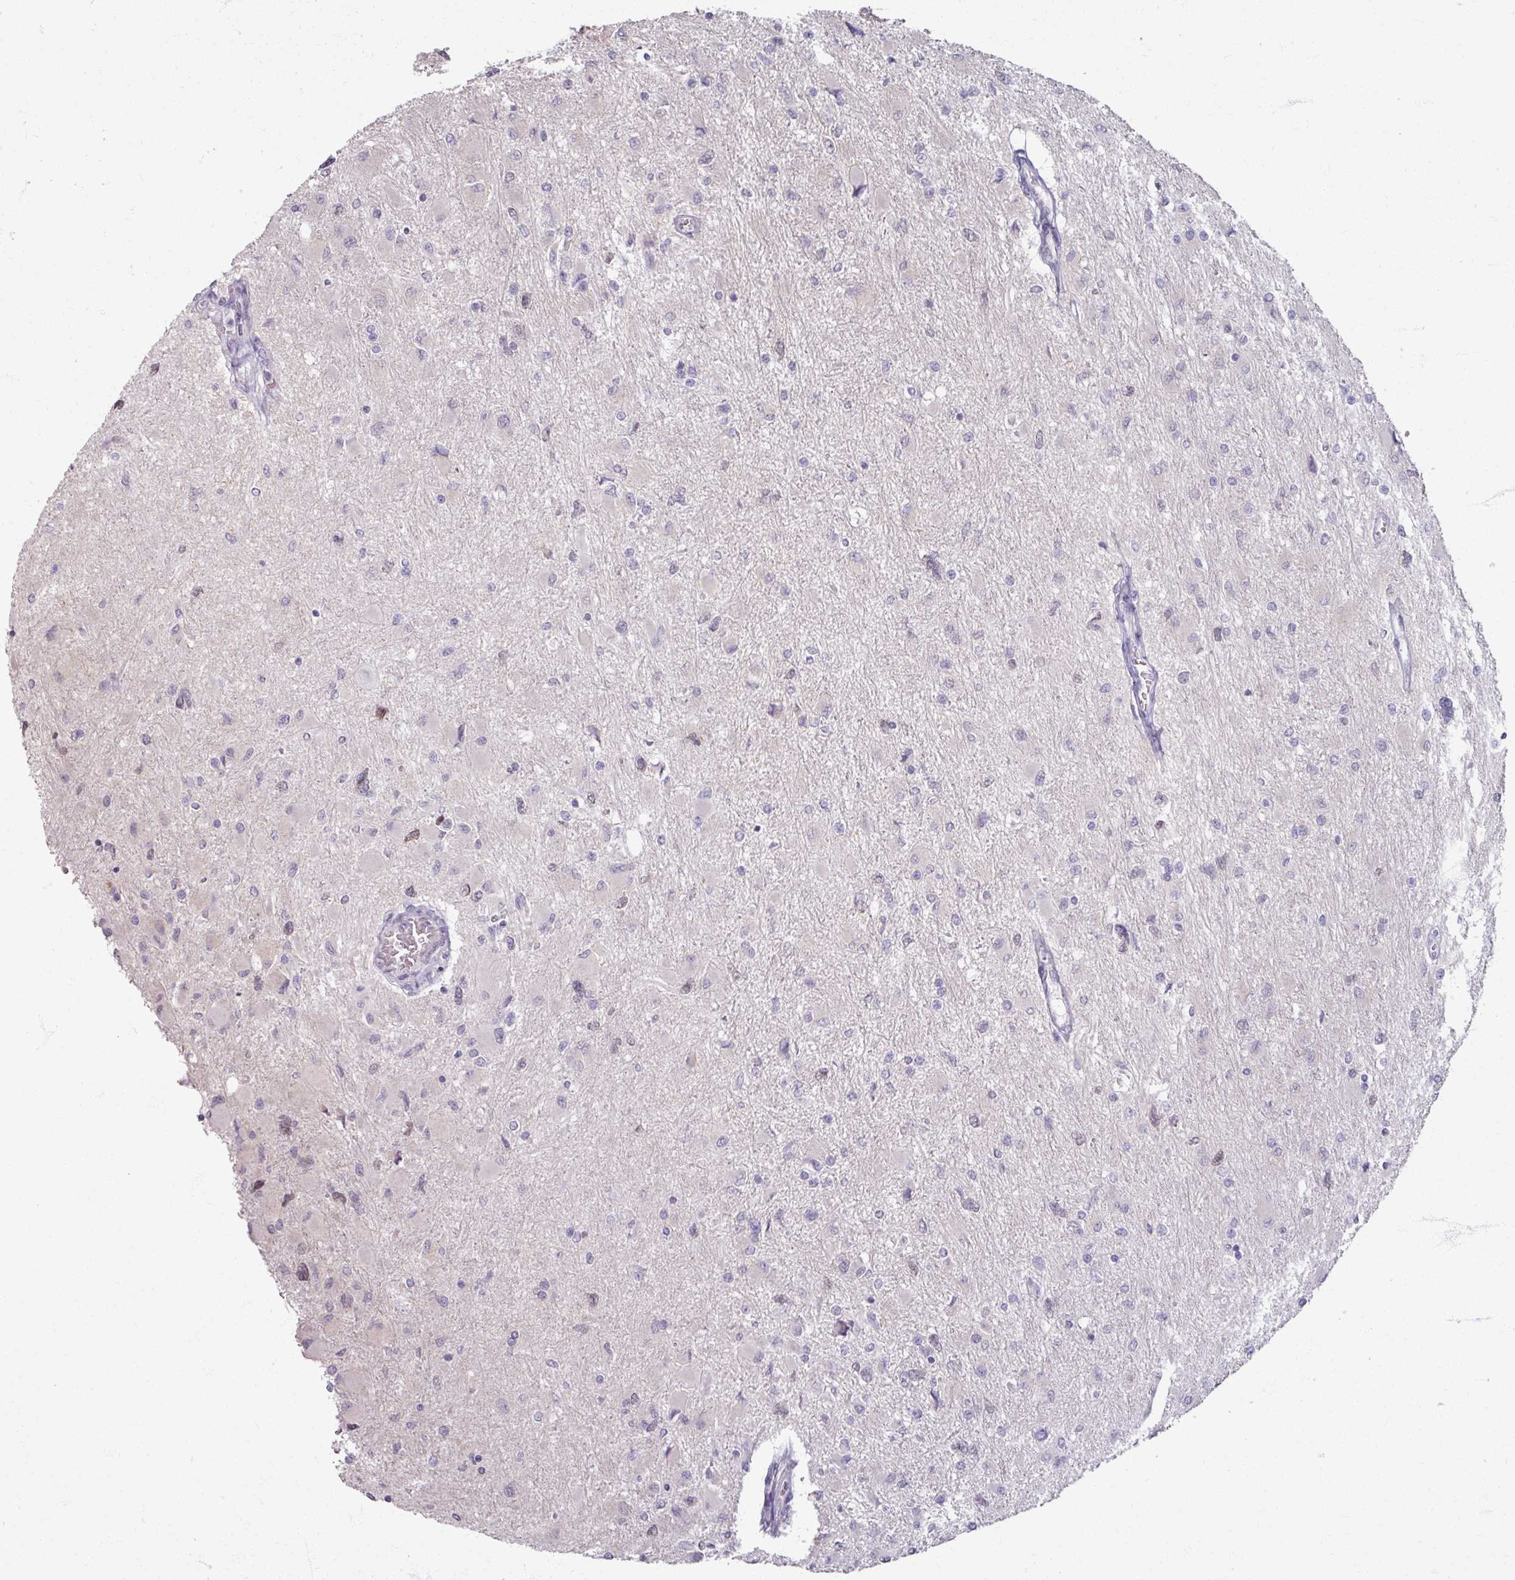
{"staining": {"intensity": "negative", "quantity": "none", "location": "none"}, "tissue": "glioma", "cell_type": "Tumor cells", "image_type": "cancer", "snomed": [{"axis": "morphology", "description": "Glioma, malignant, High grade"}, {"axis": "topography", "description": "Cerebral cortex"}], "caption": "Human malignant glioma (high-grade) stained for a protein using immunohistochemistry demonstrates no positivity in tumor cells.", "gene": "SOX11", "patient": {"sex": "female", "age": 36}}